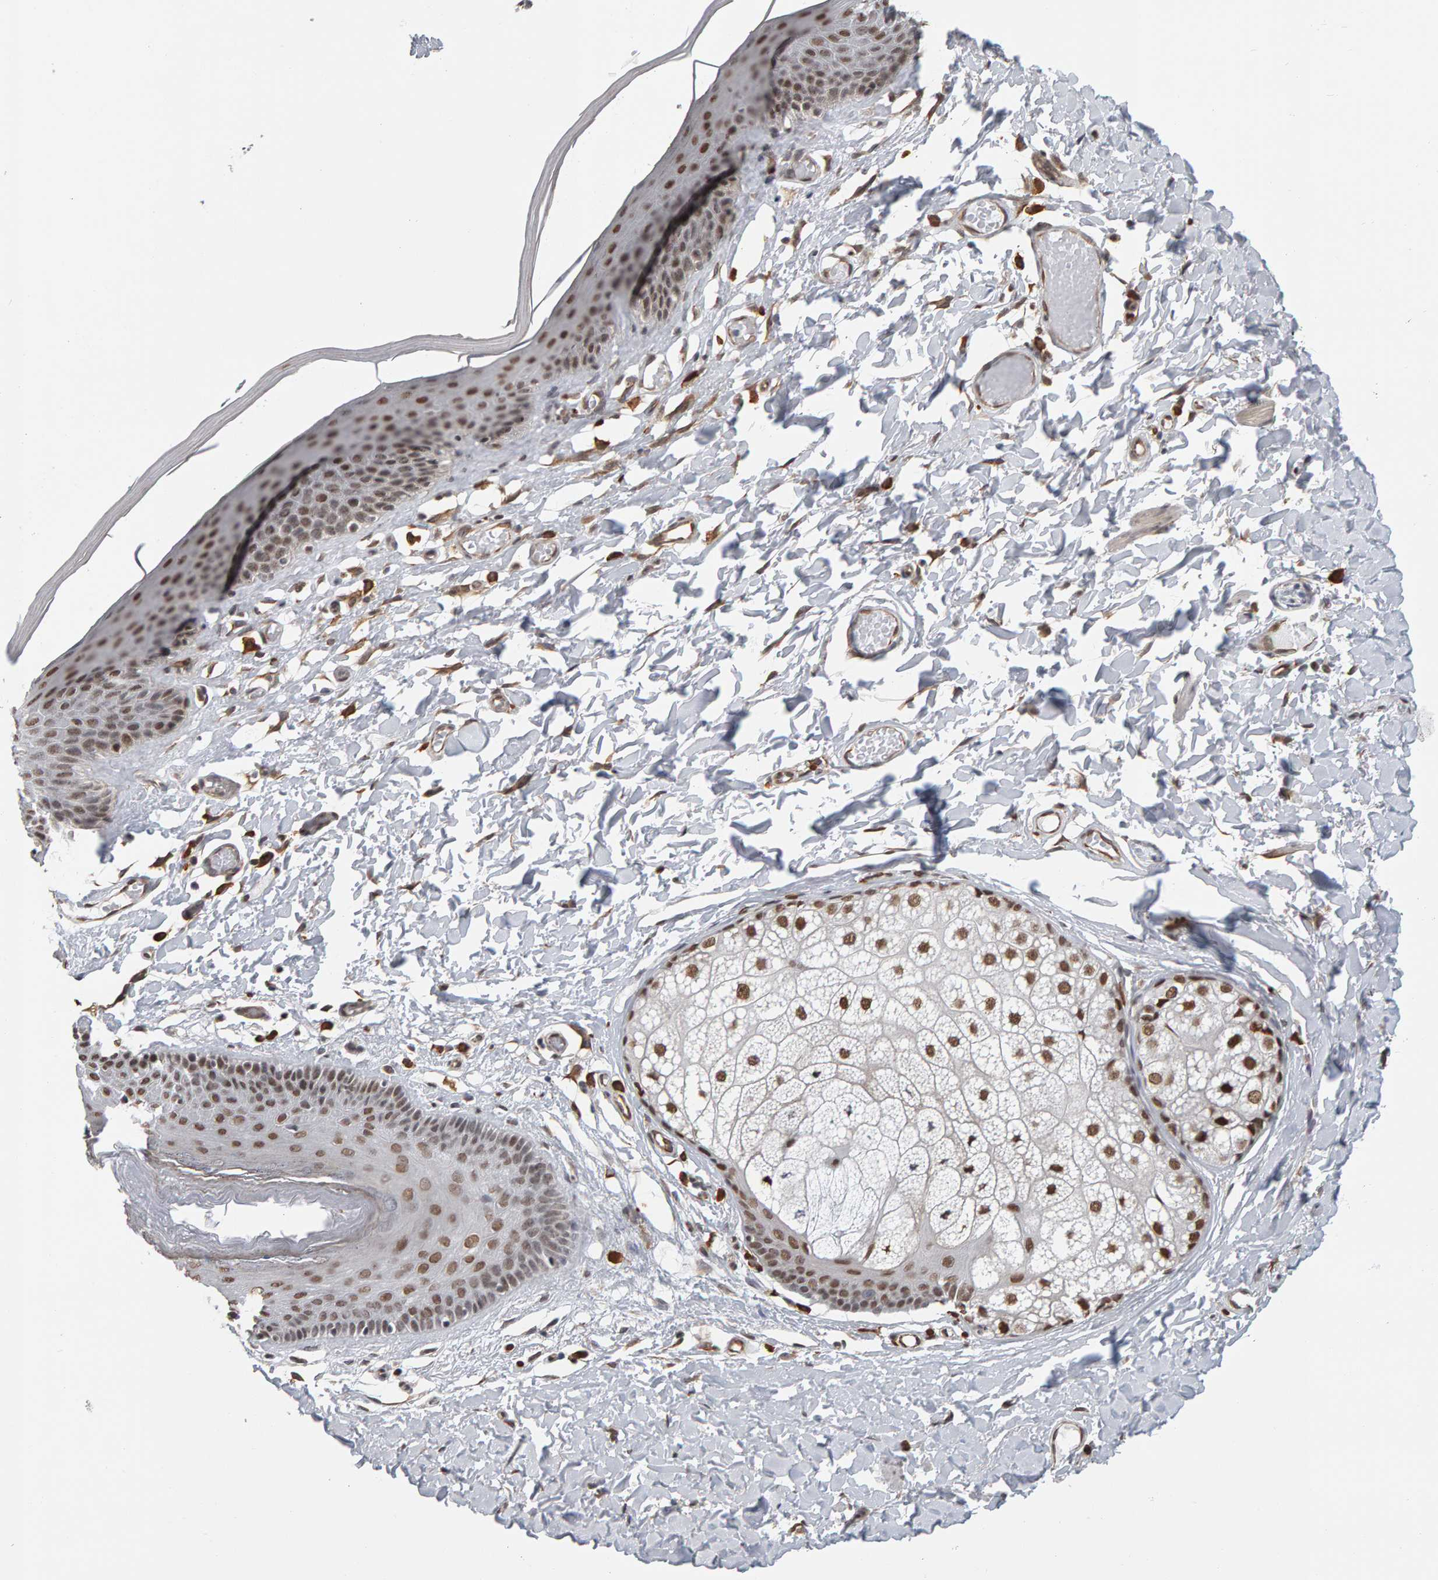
{"staining": {"intensity": "strong", "quantity": ">75%", "location": "nuclear"}, "tissue": "skin", "cell_type": "Epidermal cells", "image_type": "normal", "snomed": [{"axis": "morphology", "description": "Normal tissue, NOS"}, {"axis": "topography", "description": "Vulva"}], "caption": "Brown immunohistochemical staining in normal human skin reveals strong nuclear expression in approximately >75% of epidermal cells.", "gene": "ATF7IP", "patient": {"sex": "female", "age": 73}}